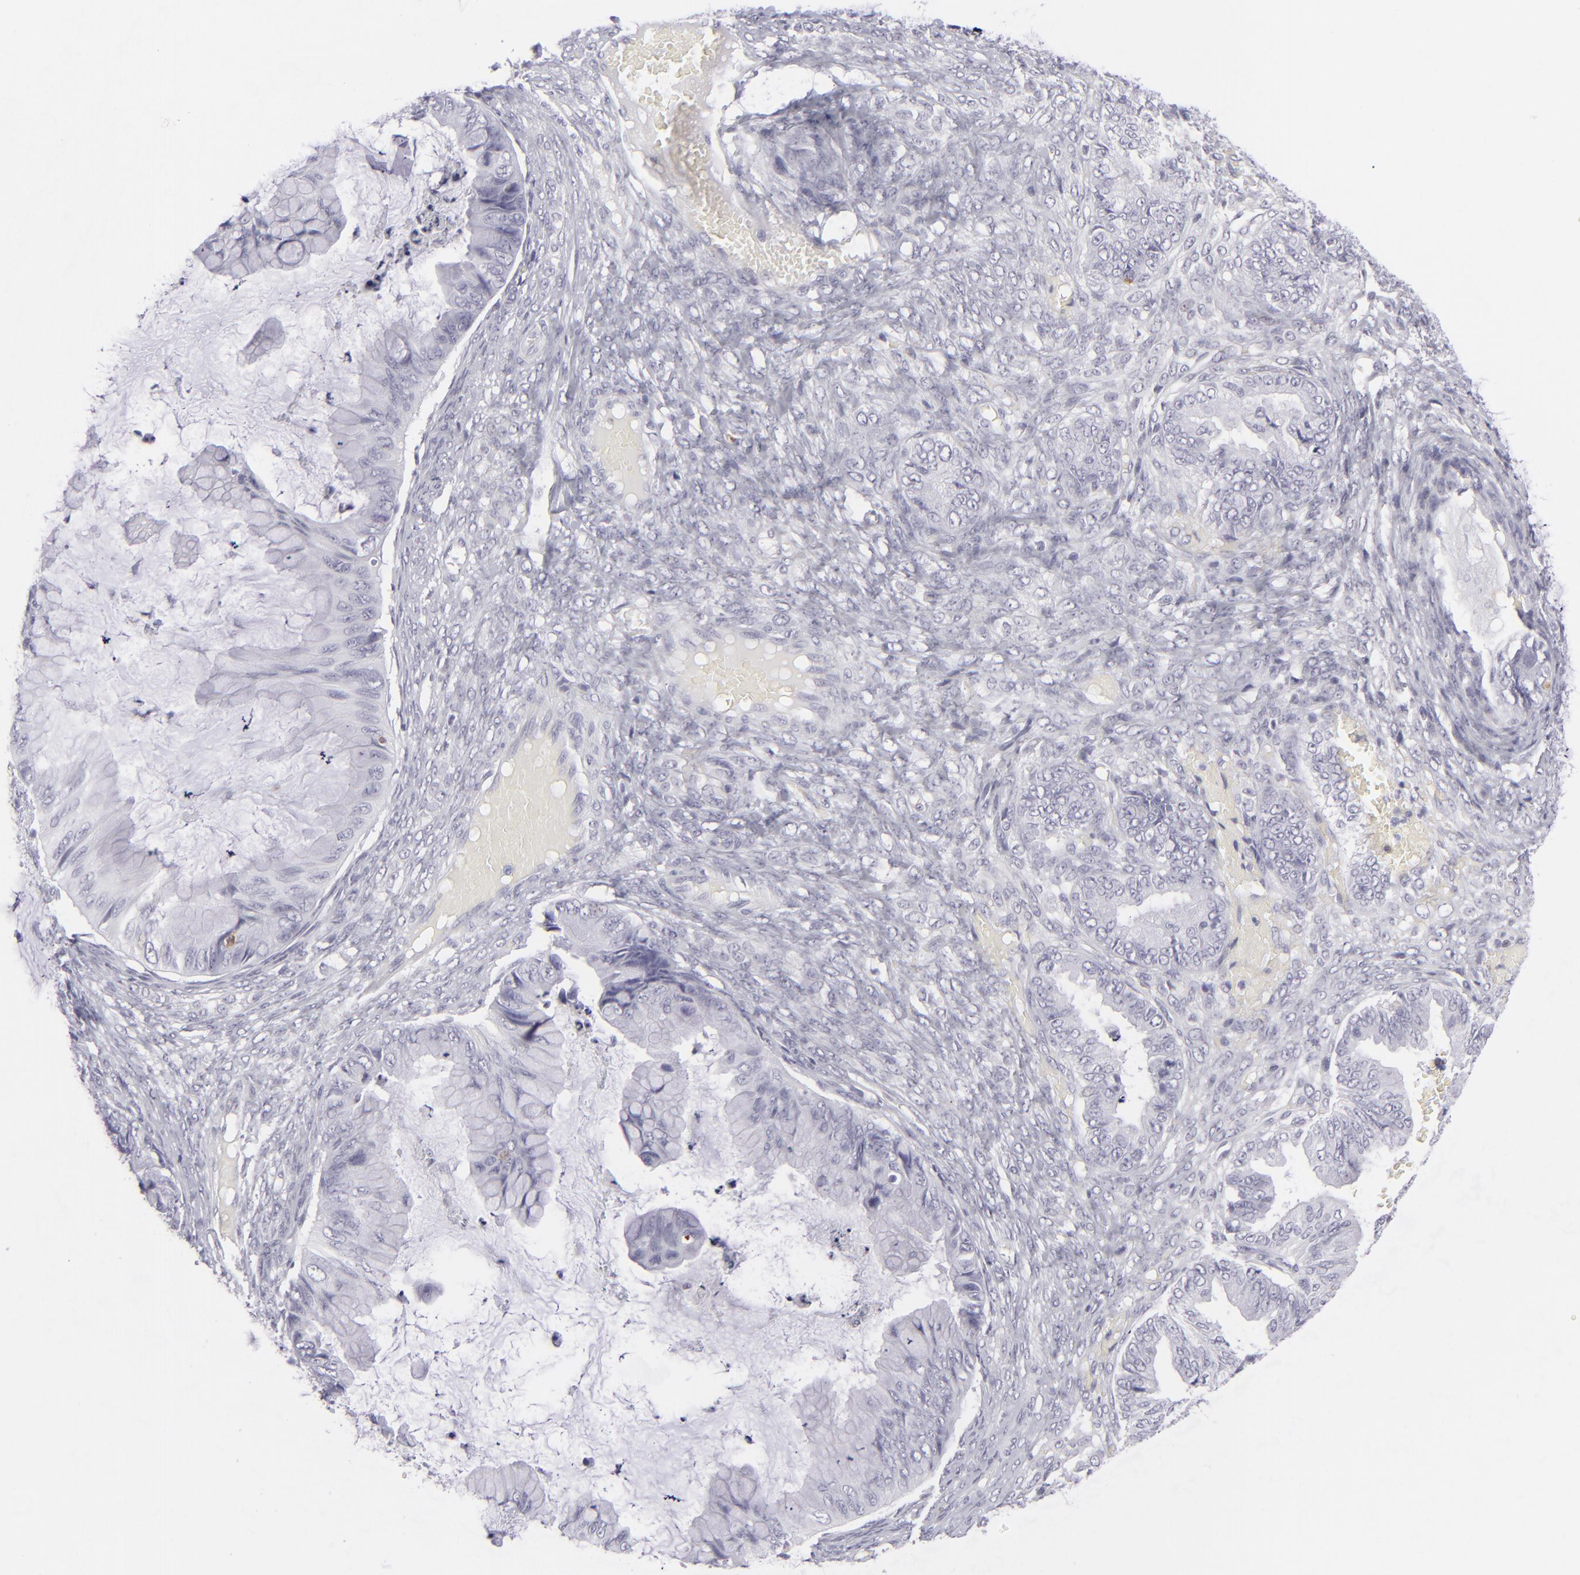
{"staining": {"intensity": "negative", "quantity": "none", "location": "none"}, "tissue": "ovarian cancer", "cell_type": "Tumor cells", "image_type": "cancer", "snomed": [{"axis": "morphology", "description": "Cystadenocarcinoma, mucinous, NOS"}, {"axis": "topography", "description": "Ovary"}], "caption": "Tumor cells are negative for protein expression in human ovarian cancer.", "gene": "CD7", "patient": {"sex": "female", "age": 36}}